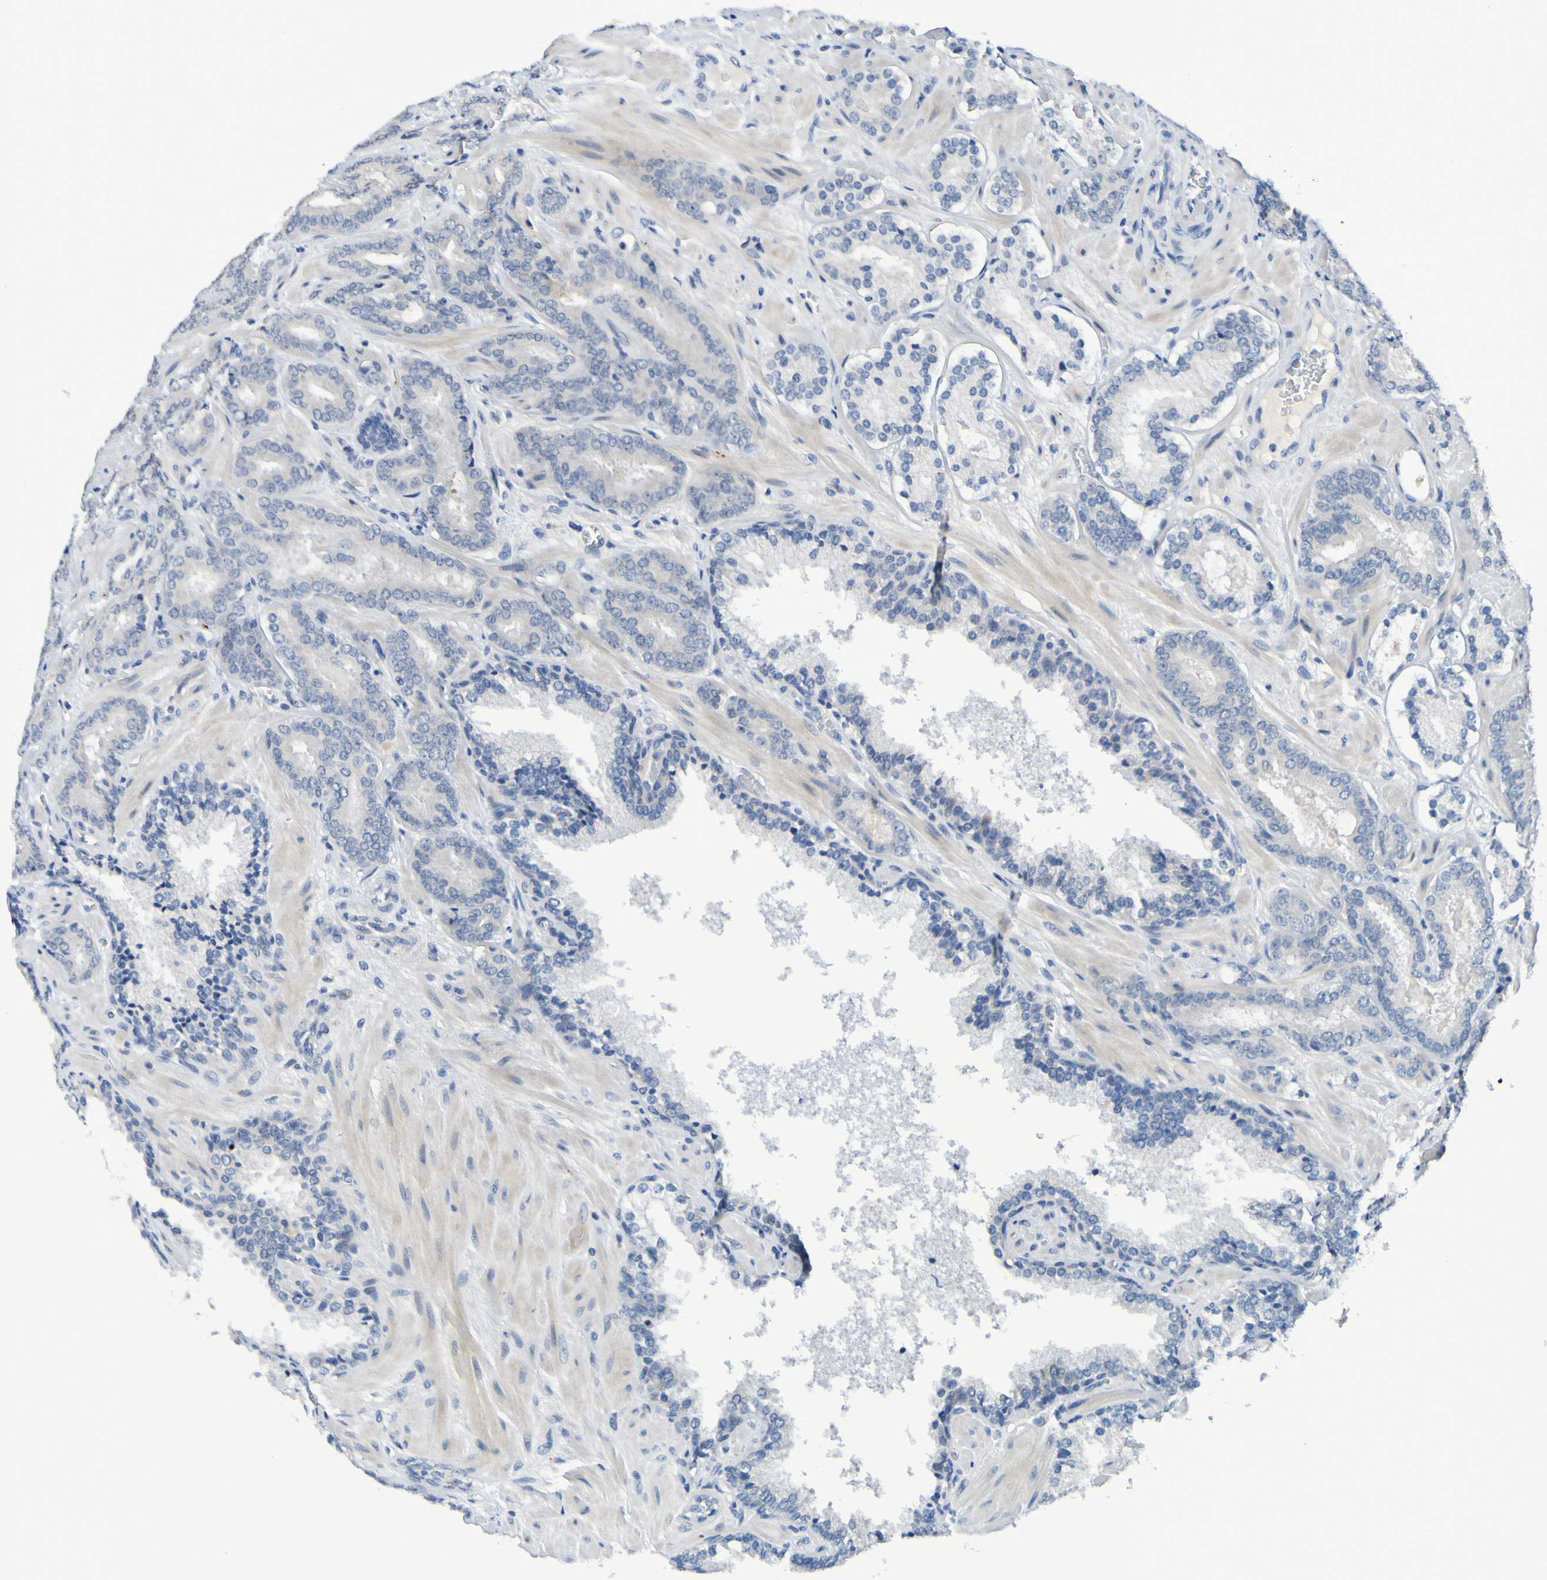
{"staining": {"intensity": "negative", "quantity": "none", "location": "none"}, "tissue": "prostate cancer", "cell_type": "Tumor cells", "image_type": "cancer", "snomed": [{"axis": "morphology", "description": "Adenocarcinoma, Low grade"}, {"axis": "topography", "description": "Prostate"}], "caption": "Human prostate cancer stained for a protein using immunohistochemistry demonstrates no staining in tumor cells.", "gene": "VMA21", "patient": {"sex": "male", "age": 63}}